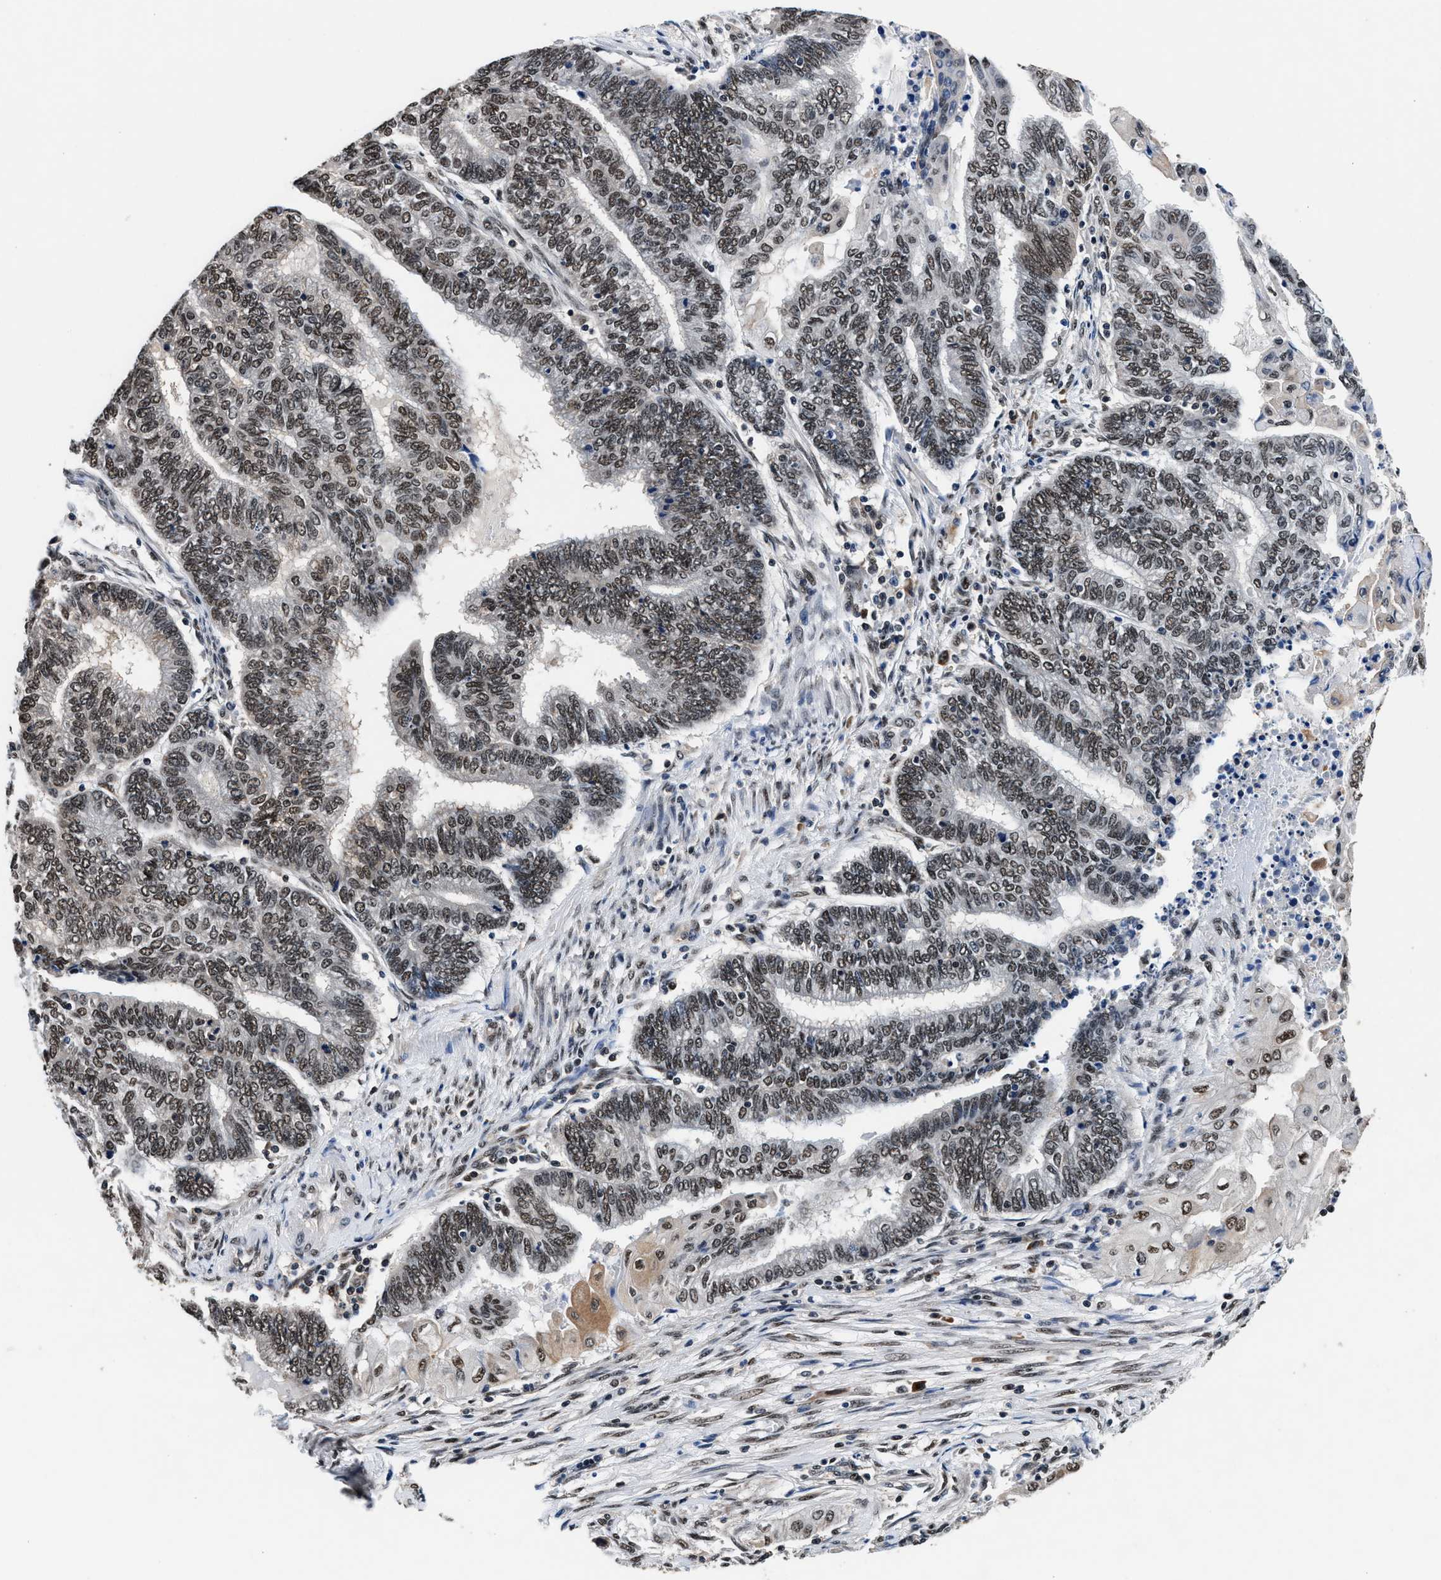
{"staining": {"intensity": "moderate", "quantity": ">75%", "location": "nuclear"}, "tissue": "endometrial cancer", "cell_type": "Tumor cells", "image_type": "cancer", "snomed": [{"axis": "morphology", "description": "Adenocarcinoma, NOS"}, {"axis": "topography", "description": "Uterus"}, {"axis": "topography", "description": "Endometrium"}], "caption": "Endometrial cancer stained for a protein (brown) reveals moderate nuclear positive positivity in about >75% of tumor cells.", "gene": "USP16", "patient": {"sex": "female", "age": 70}}